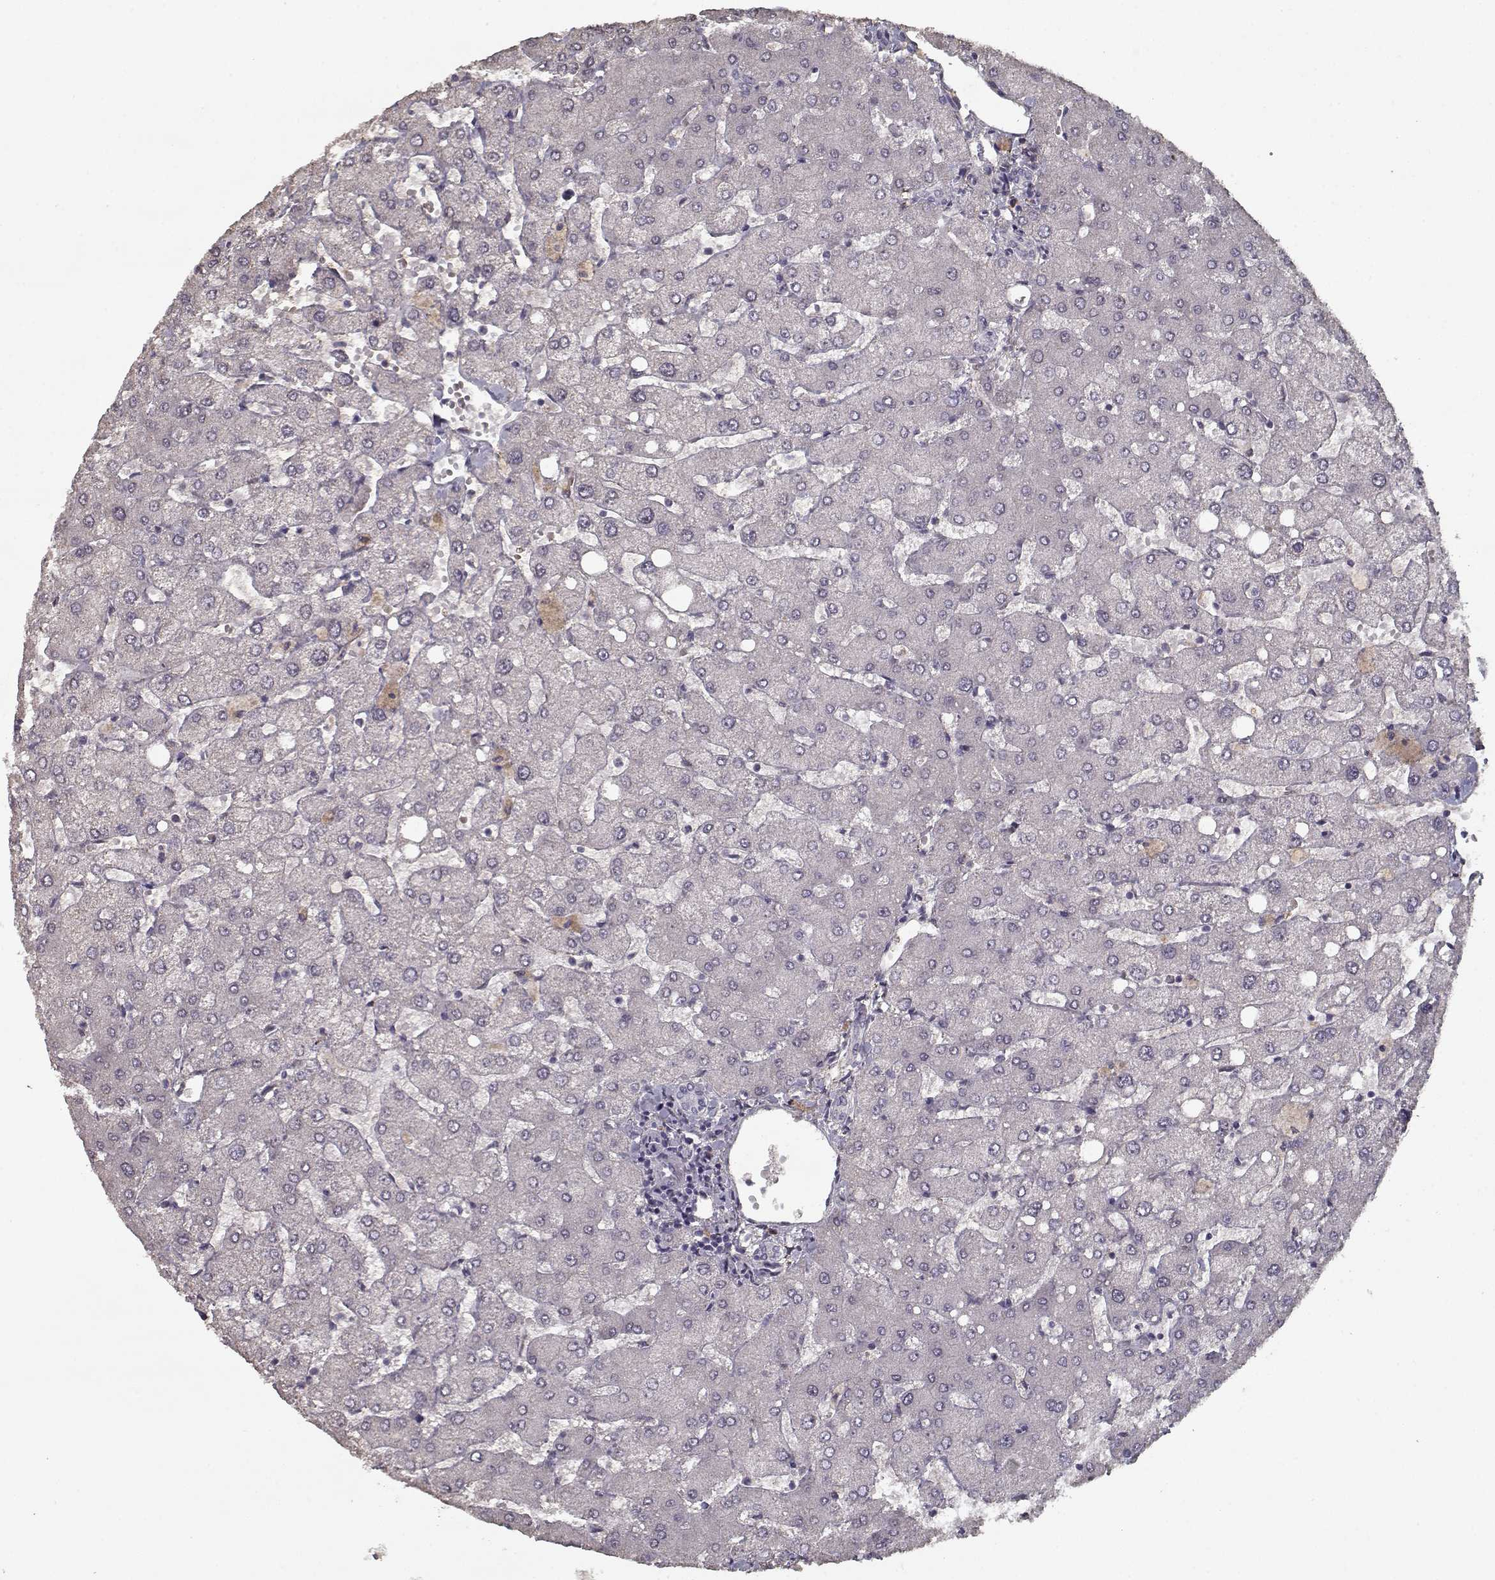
{"staining": {"intensity": "negative", "quantity": "none", "location": "none"}, "tissue": "liver", "cell_type": "Cholangiocytes", "image_type": "normal", "snomed": [{"axis": "morphology", "description": "Normal tissue, NOS"}, {"axis": "topography", "description": "Liver"}], "caption": "This is an immunohistochemistry micrograph of normal human liver. There is no staining in cholangiocytes.", "gene": "LAMA2", "patient": {"sex": "female", "age": 54}}